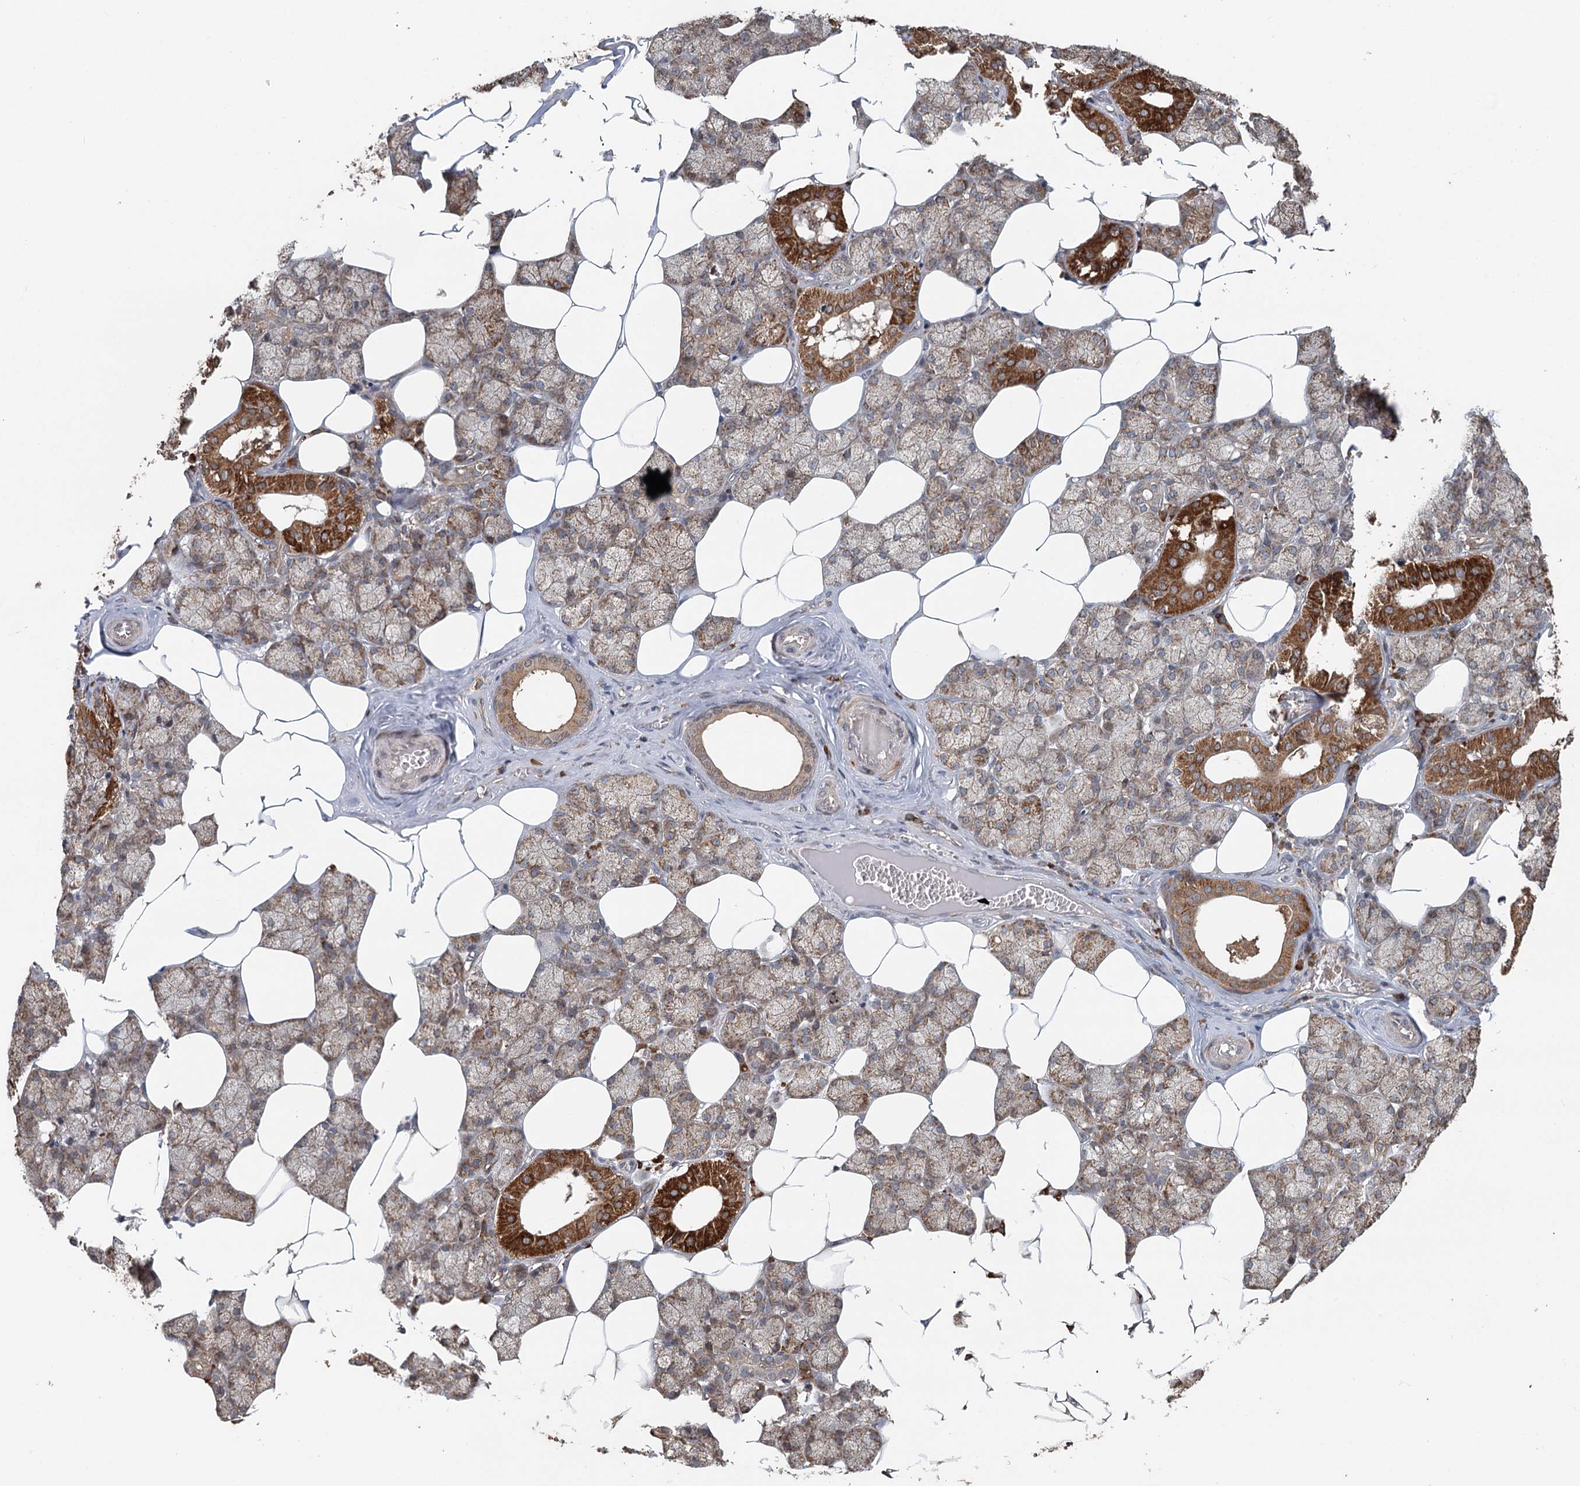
{"staining": {"intensity": "strong", "quantity": "25%-75%", "location": "cytoplasmic/membranous"}, "tissue": "salivary gland", "cell_type": "Glandular cells", "image_type": "normal", "snomed": [{"axis": "morphology", "description": "Normal tissue, NOS"}, {"axis": "topography", "description": "Salivary gland"}], "caption": "Immunohistochemistry (IHC) micrograph of normal salivary gland stained for a protein (brown), which demonstrates high levels of strong cytoplasmic/membranous positivity in about 25%-75% of glandular cells.", "gene": "RNF111", "patient": {"sex": "male", "age": 62}}